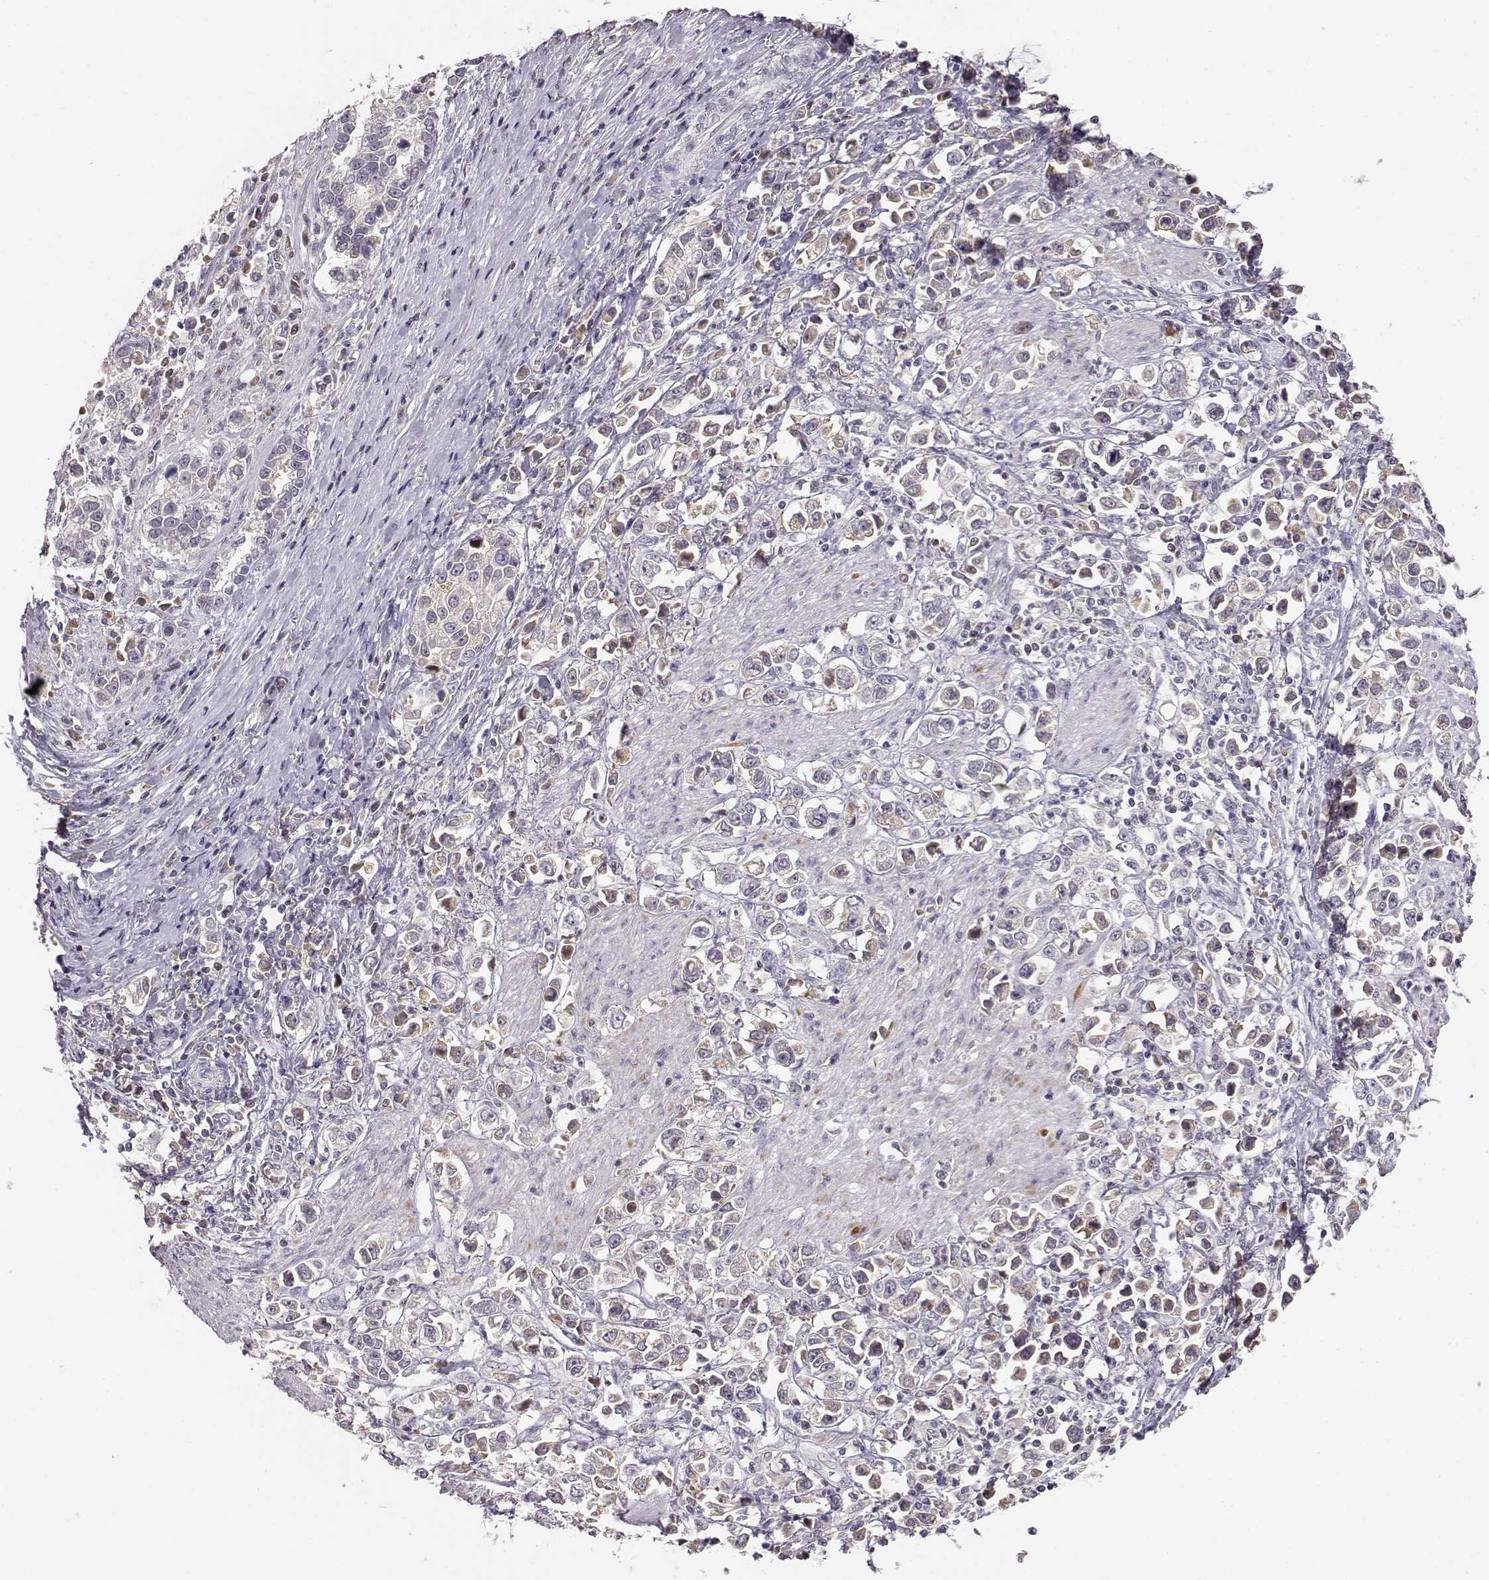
{"staining": {"intensity": "negative", "quantity": "none", "location": "none"}, "tissue": "stomach cancer", "cell_type": "Tumor cells", "image_type": "cancer", "snomed": [{"axis": "morphology", "description": "Adenocarcinoma, NOS"}, {"axis": "topography", "description": "Stomach"}], "caption": "Immunohistochemical staining of human stomach cancer (adenocarcinoma) reveals no significant positivity in tumor cells. (DAB IHC, high magnification).", "gene": "TACR1", "patient": {"sex": "male", "age": 93}}